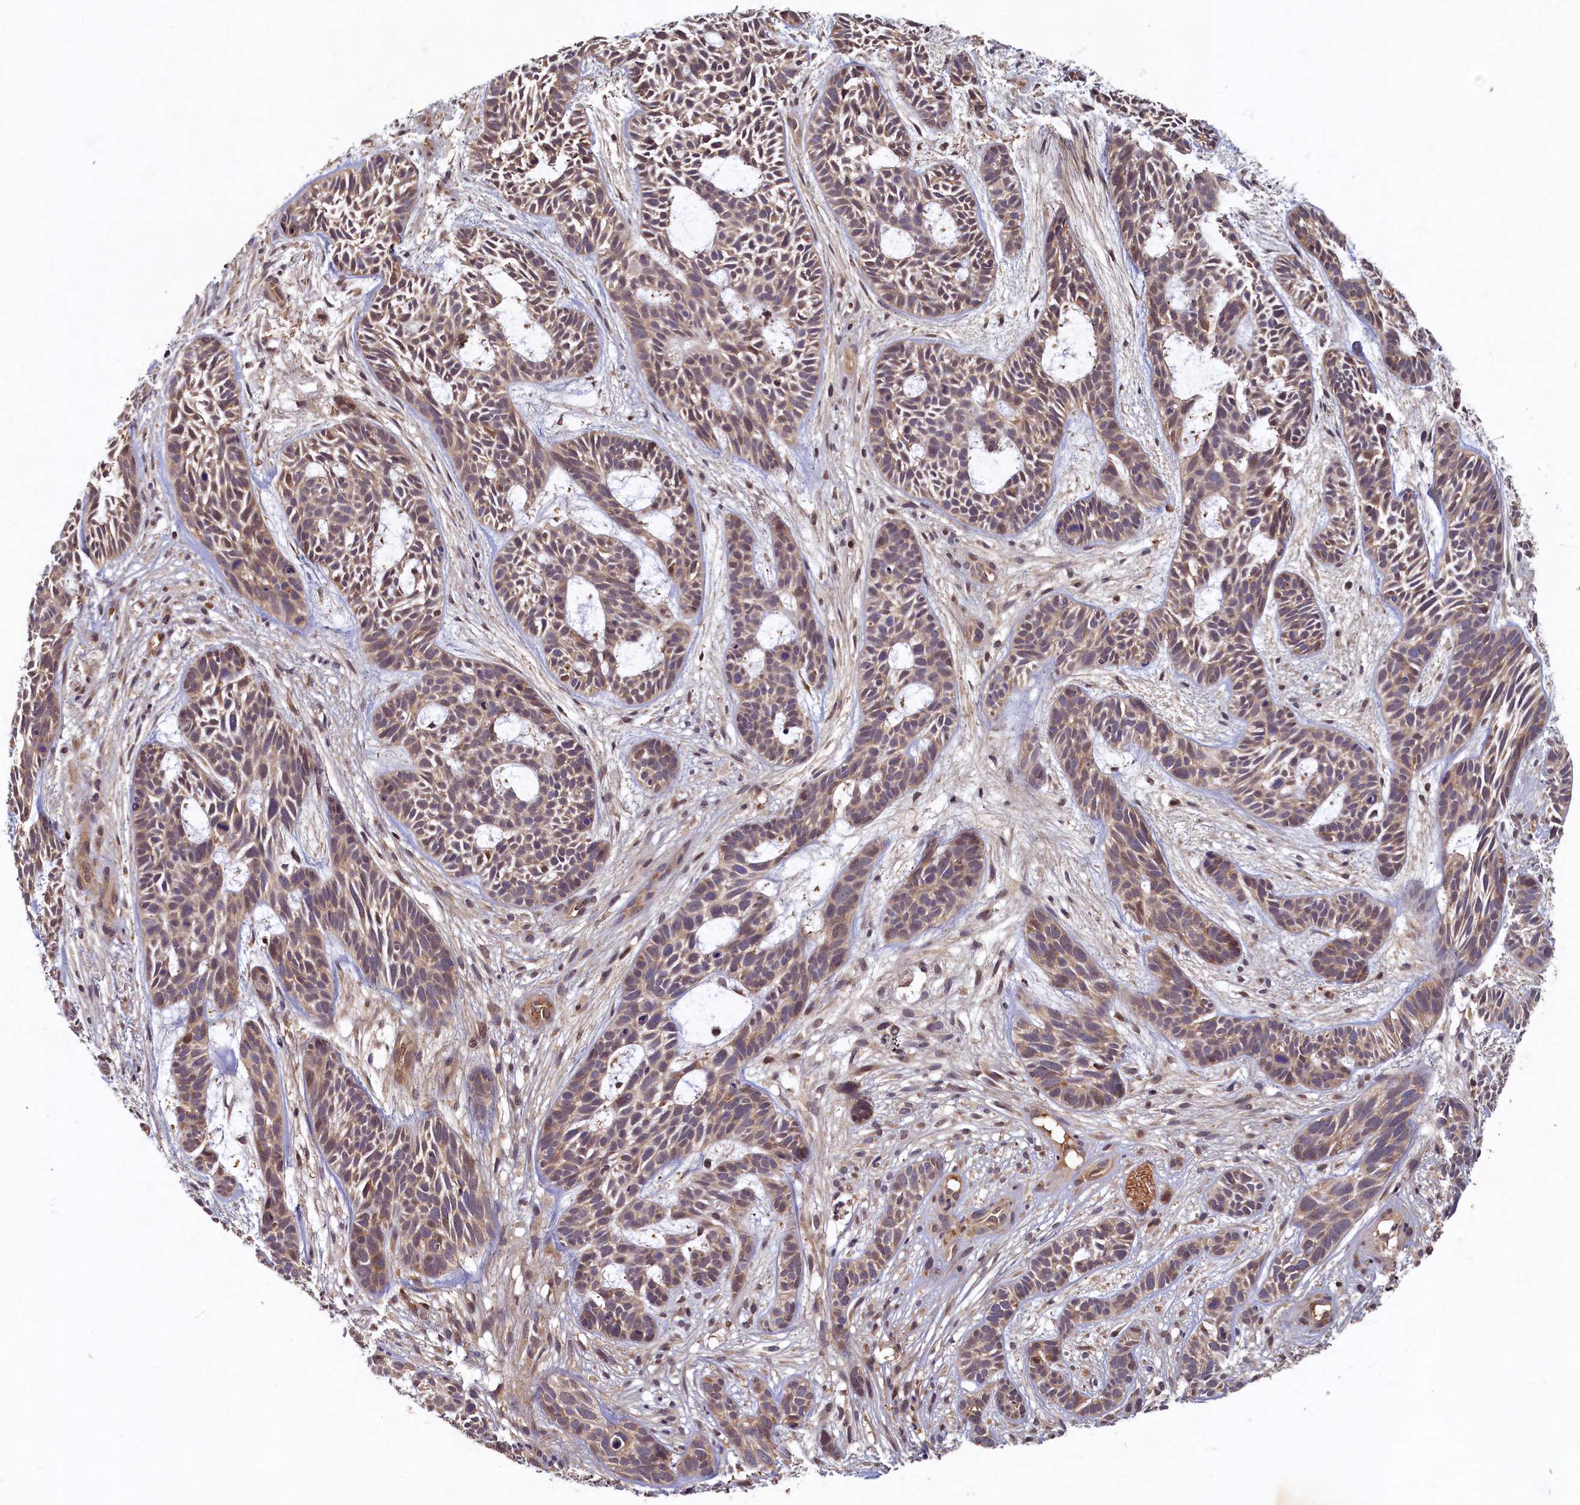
{"staining": {"intensity": "weak", "quantity": "25%-75%", "location": "cytoplasmic/membranous"}, "tissue": "skin cancer", "cell_type": "Tumor cells", "image_type": "cancer", "snomed": [{"axis": "morphology", "description": "Basal cell carcinoma"}, {"axis": "topography", "description": "Skin"}], "caption": "Skin cancer (basal cell carcinoma) stained with a protein marker exhibits weak staining in tumor cells.", "gene": "LCMT2", "patient": {"sex": "male", "age": 89}}